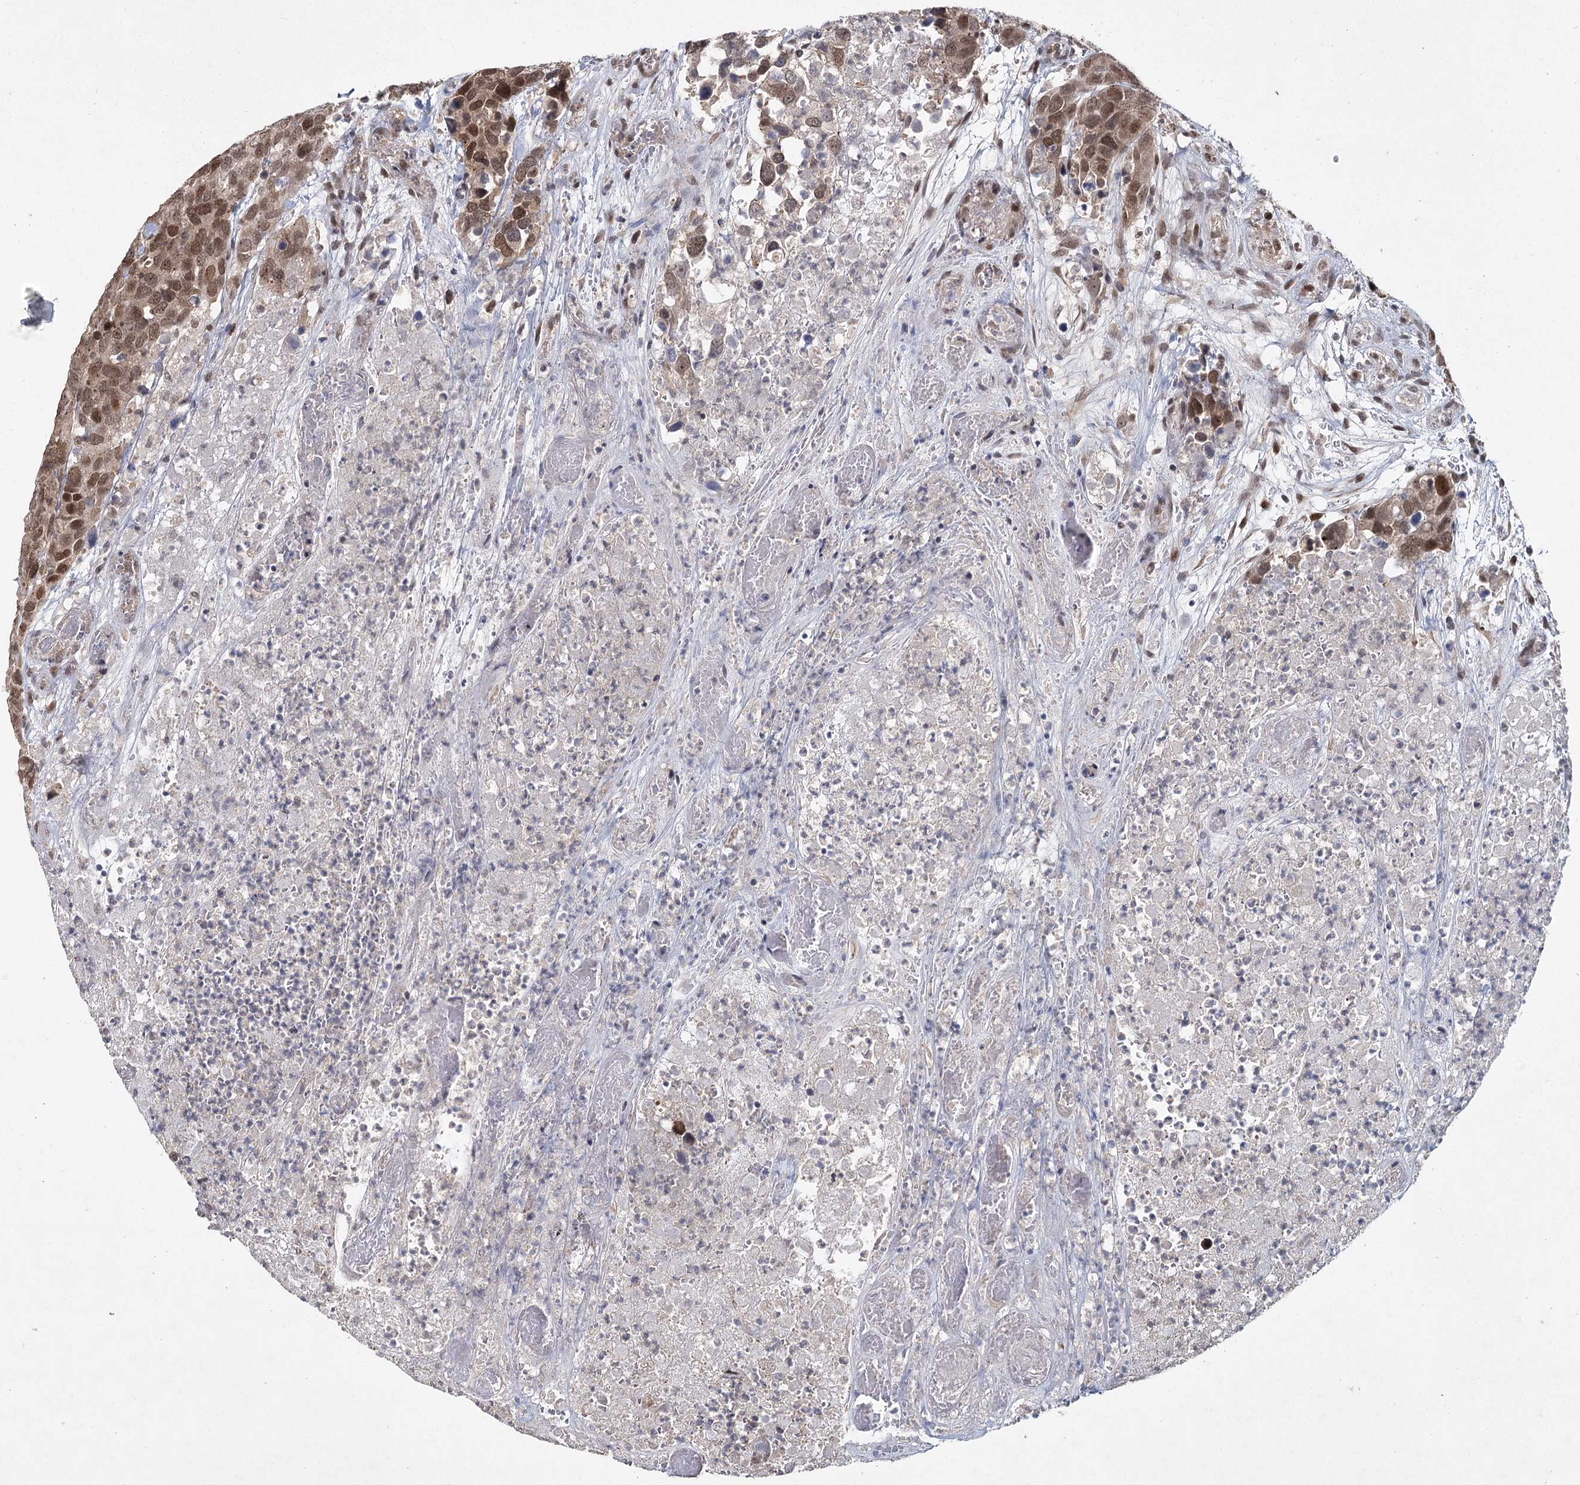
{"staining": {"intensity": "moderate", "quantity": ">75%", "location": "nuclear"}, "tissue": "breast cancer", "cell_type": "Tumor cells", "image_type": "cancer", "snomed": [{"axis": "morphology", "description": "Duct carcinoma"}, {"axis": "topography", "description": "Breast"}], "caption": "Tumor cells show medium levels of moderate nuclear expression in approximately >75% of cells in breast cancer. The protein of interest is shown in brown color, while the nuclei are stained blue.", "gene": "DCUN1D4", "patient": {"sex": "female", "age": 83}}